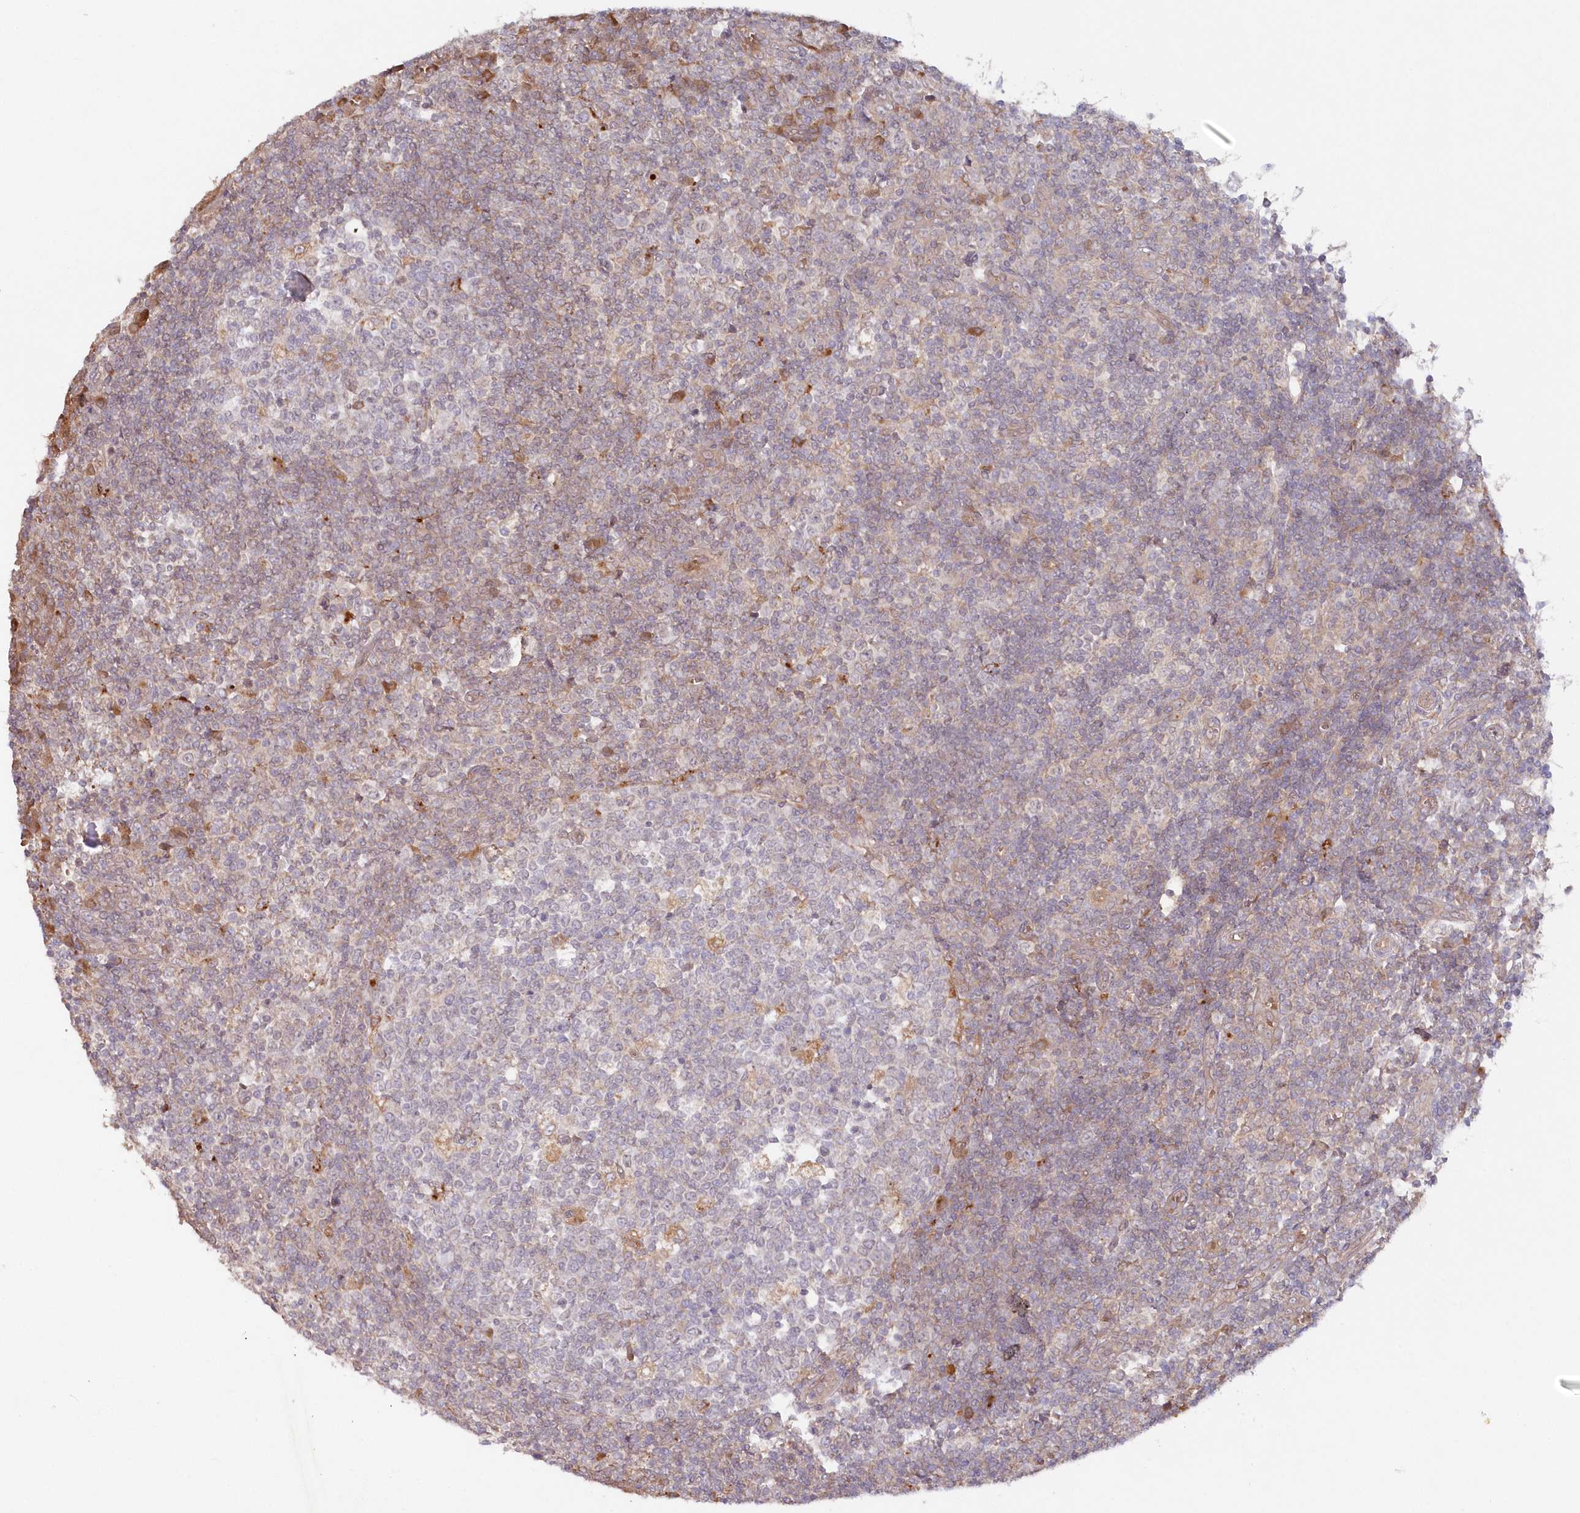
{"staining": {"intensity": "weak", "quantity": "<25%", "location": "cytoplasmic/membranous"}, "tissue": "tonsil", "cell_type": "Germinal center cells", "image_type": "normal", "snomed": [{"axis": "morphology", "description": "Normal tissue, NOS"}, {"axis": "topography", "description": "Tonsil"}], "caption": "Immunohistochemical staining of normal tonsil exhibits no significant staining in germinal center cells. The staining is performed using DAB brown chromogen with nuclei counter-stained in using hematoxylin.", "gene": "GBE1", "patient": {"sex": "female", "age": 19}}